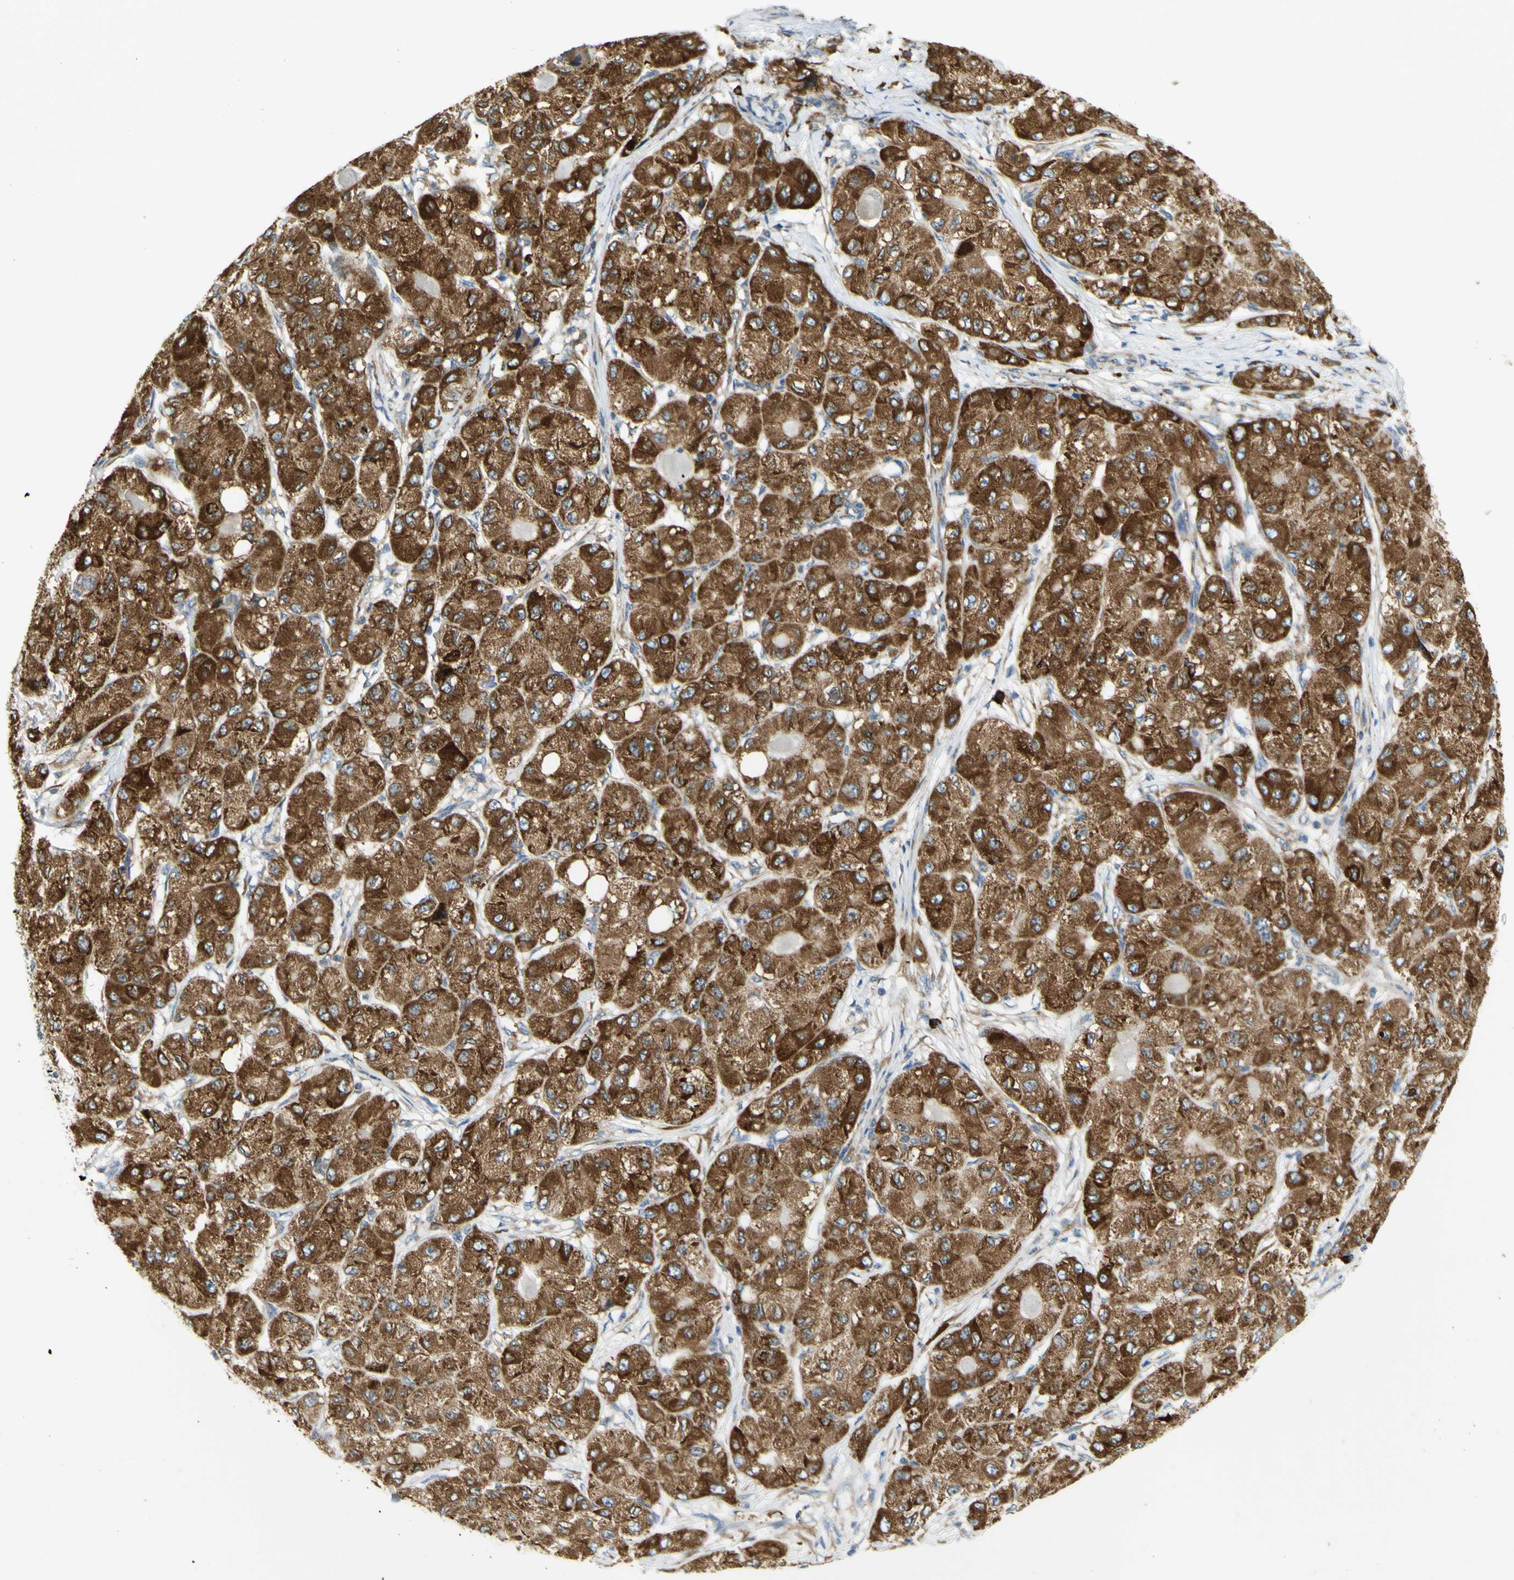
{"staining": {"intensity": "strong", "quantity": ">75%", "location": "cytoplasmic/membranous"}, "tissue": "liver cancer", "cell_type": "Tumor cells", "image_type": "cancer", "snomed": [{"axis": "morphology", "description": "Carcinoma, Hepatocellular, NOS"}, {"axis": "topography", "description": "Liver"}], "caption": "This image shows immunohistochemistry staining of human liver hepatocellular carcinoma, with high strong cytoplasmic/membranous positivity in approximately >75% of tumor cells.", "gene": "MANF", "patient": {"sex": "male", "age": 80}}